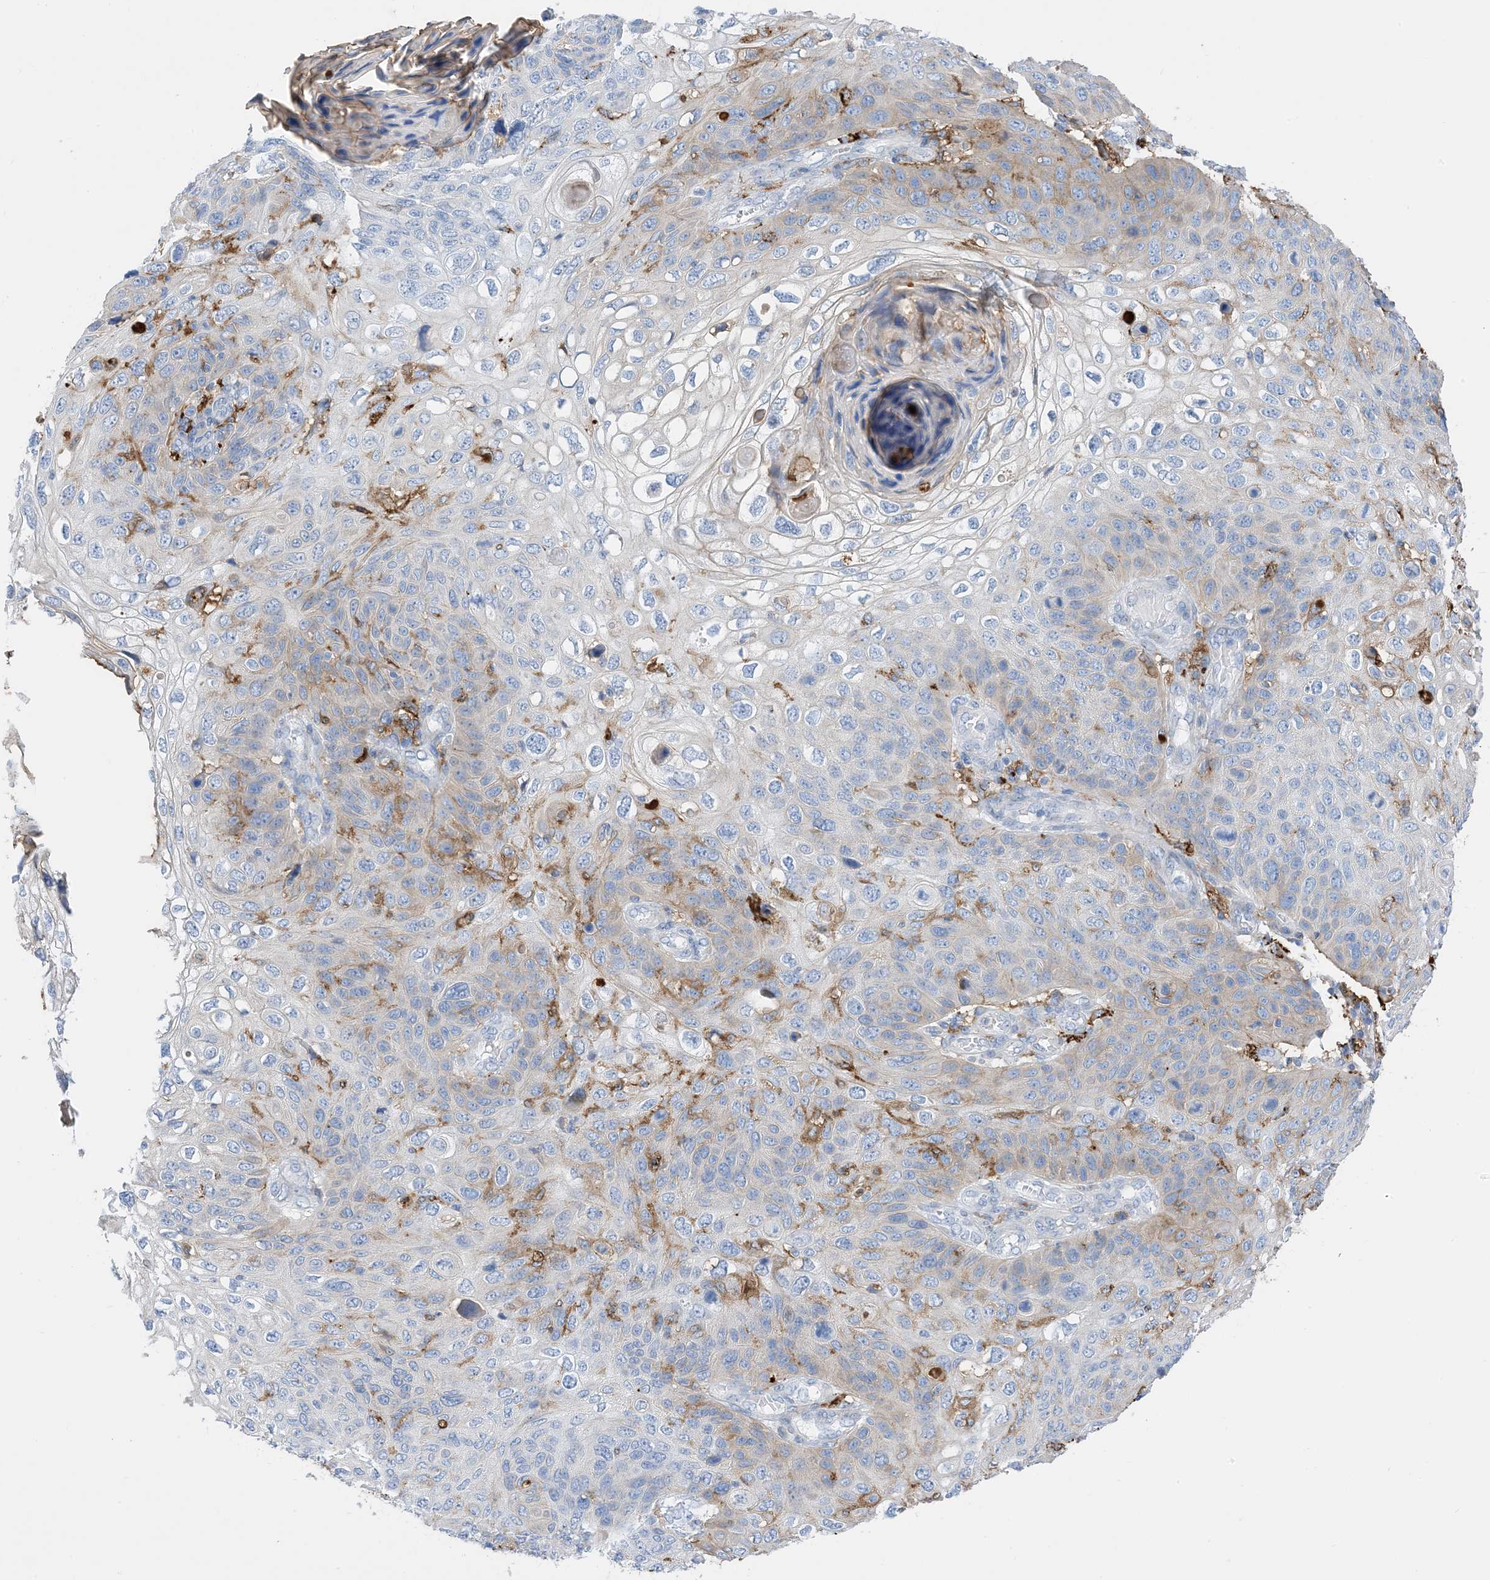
{"staining": {"intensity": "weak", "quantity": "<25%", "location": "cytoplasmic/membranous"}, "tissue": "skin cancer", "cell_type": "Tumor cells", "image_type": "cancer", "snomed": [{"axis": "morphology", "description": "Squamous cell carcinoma, NOS"}, {"axis": "topography", "description": "Skin"}], "caption": "Immunohistochemistry histopathology image of human skin cancer stained for a protein (brown), which shows no positivity in tumor cells.", "gene": "DPH3", "patient": {"sex": "female", "age": 90}}